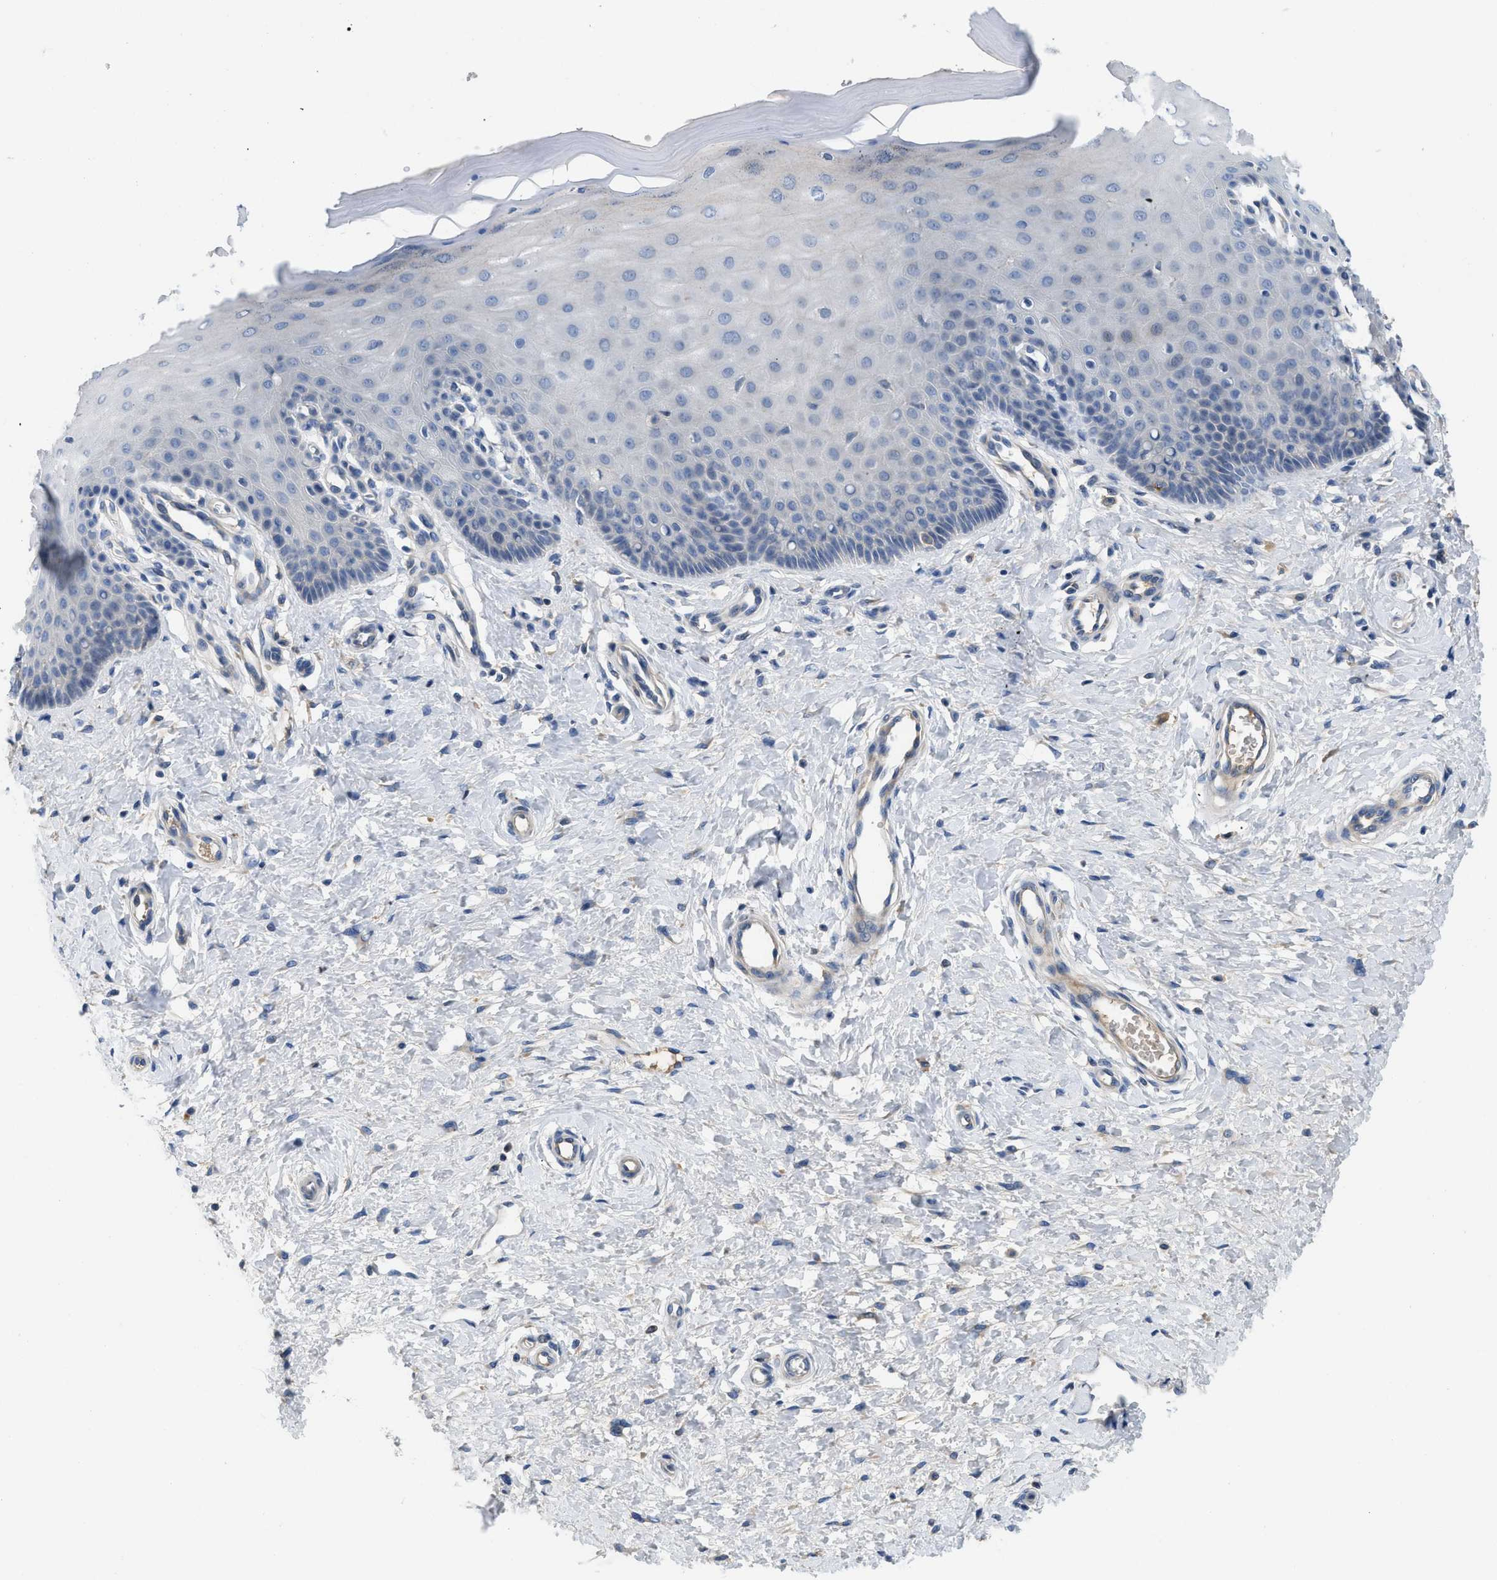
{"staining": {"intensity": "negative", "quantity": "none", "location": "none"}, "tissue": "cervix", "cell_type": "Glandular cells", "image_type": "normal", "snomed": [{"axis": "morphology", "description": "Normal tissue, NOS"}, {"axis": "topography", "description": "Cervix"}], "caption": "Benign cervix was stained to show a protein in brown. There is no significant staining in glandular cells. (DAB (3,3'-diaminobenzidine) immunohistochemistry (IHC) with hematoxylin counter stain).", "gene": "C1S", "patient": {"sex": "female", "age": 55}}